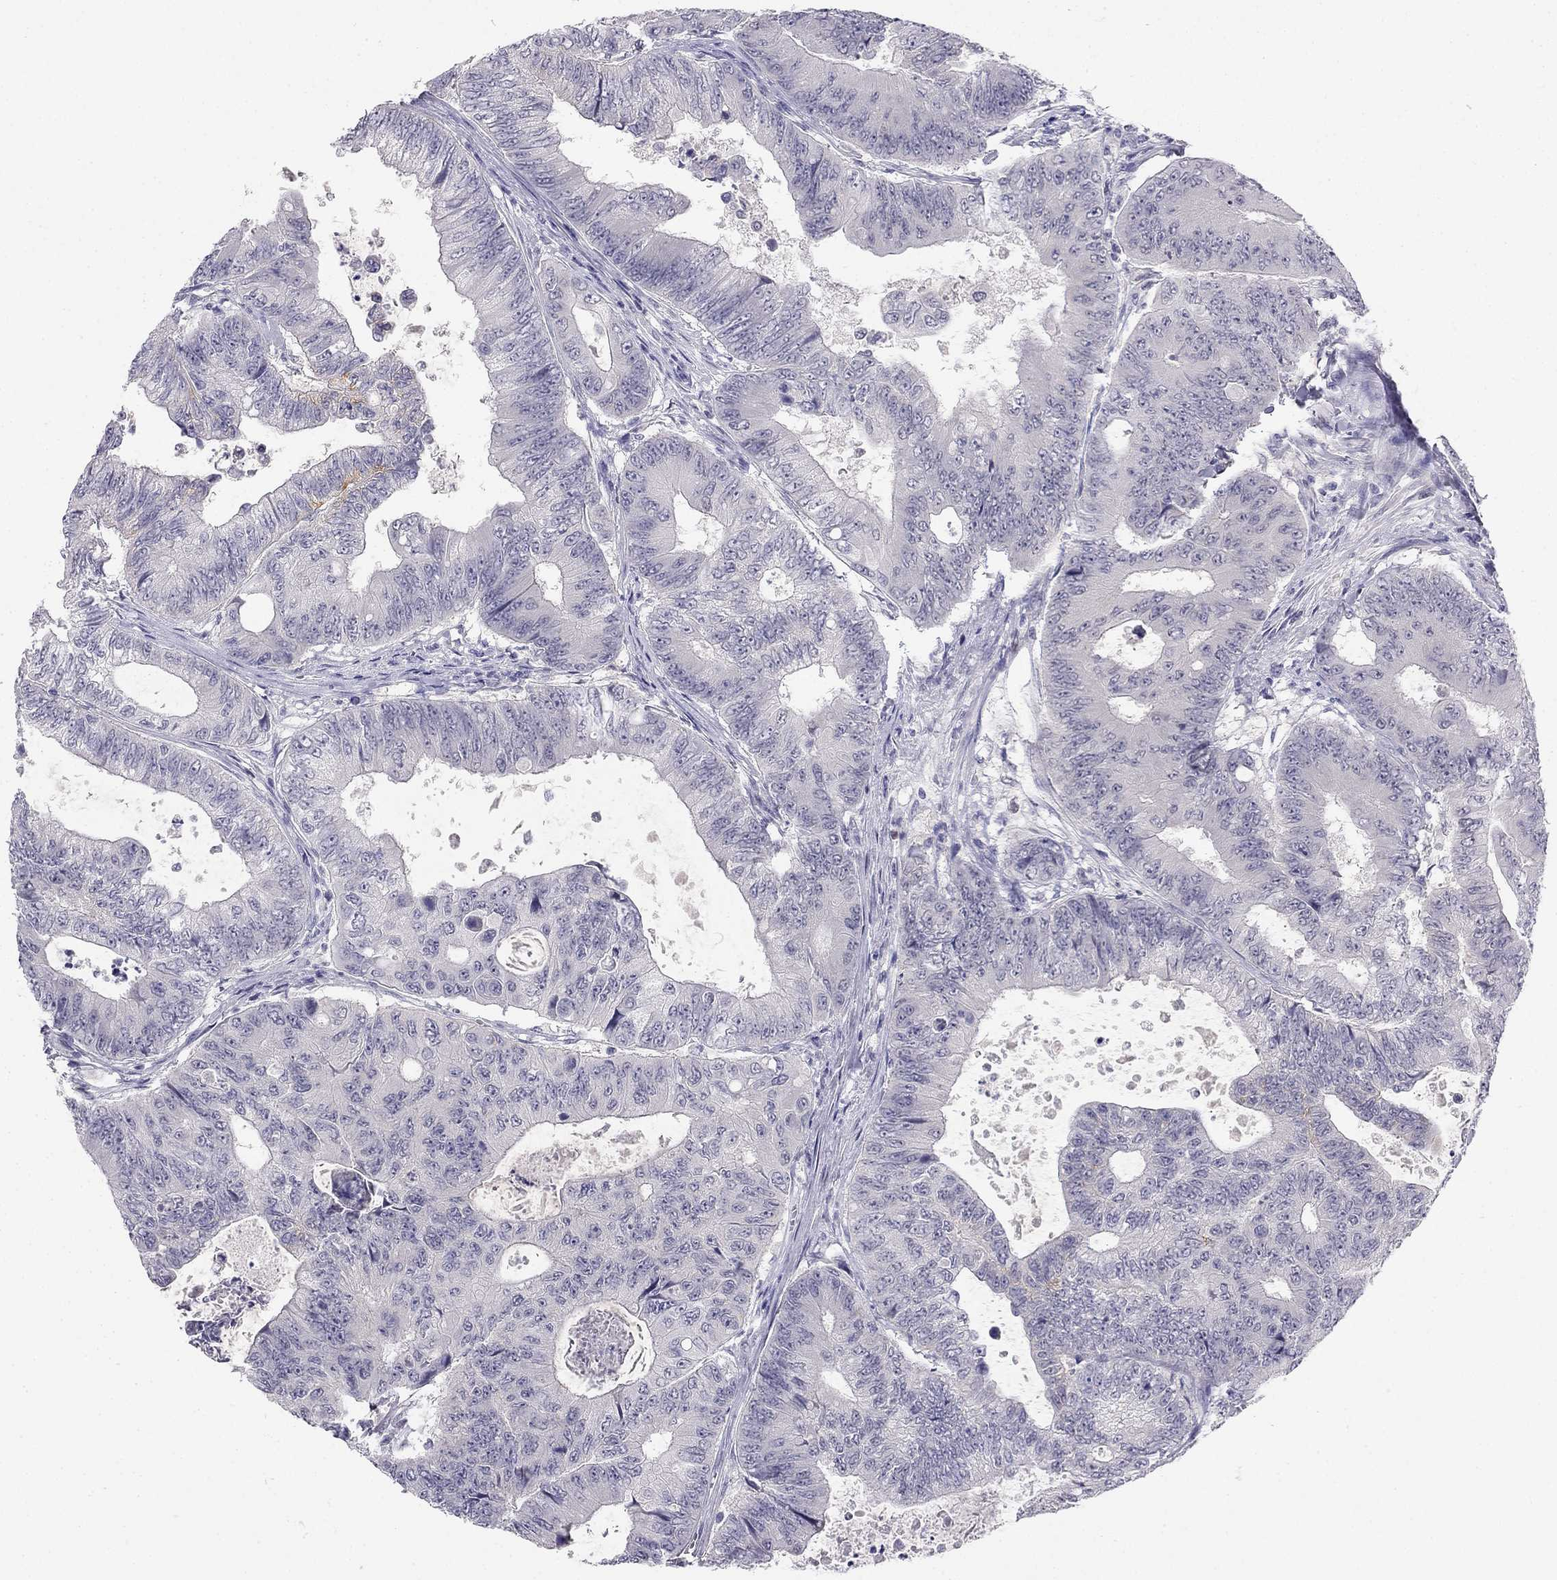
{"staining": {"intensity": "negative", "quantity": "none", "location": "none"}, "tissue": "colorectal cancer", "cell_type": "Tumor cells", "image_type": "cancer", "snomed": [{"axis": "morphology", "description": "Adenocarcinoma, NOS"}, {"axis": "topography", "description": "Colon"}], "caption": "The histopathology image exhibits no staining of tumor cells in colorectal adenocarcinoma.", "gene": "C16orf89", "patient": {"sex": "female", "age": 48}}